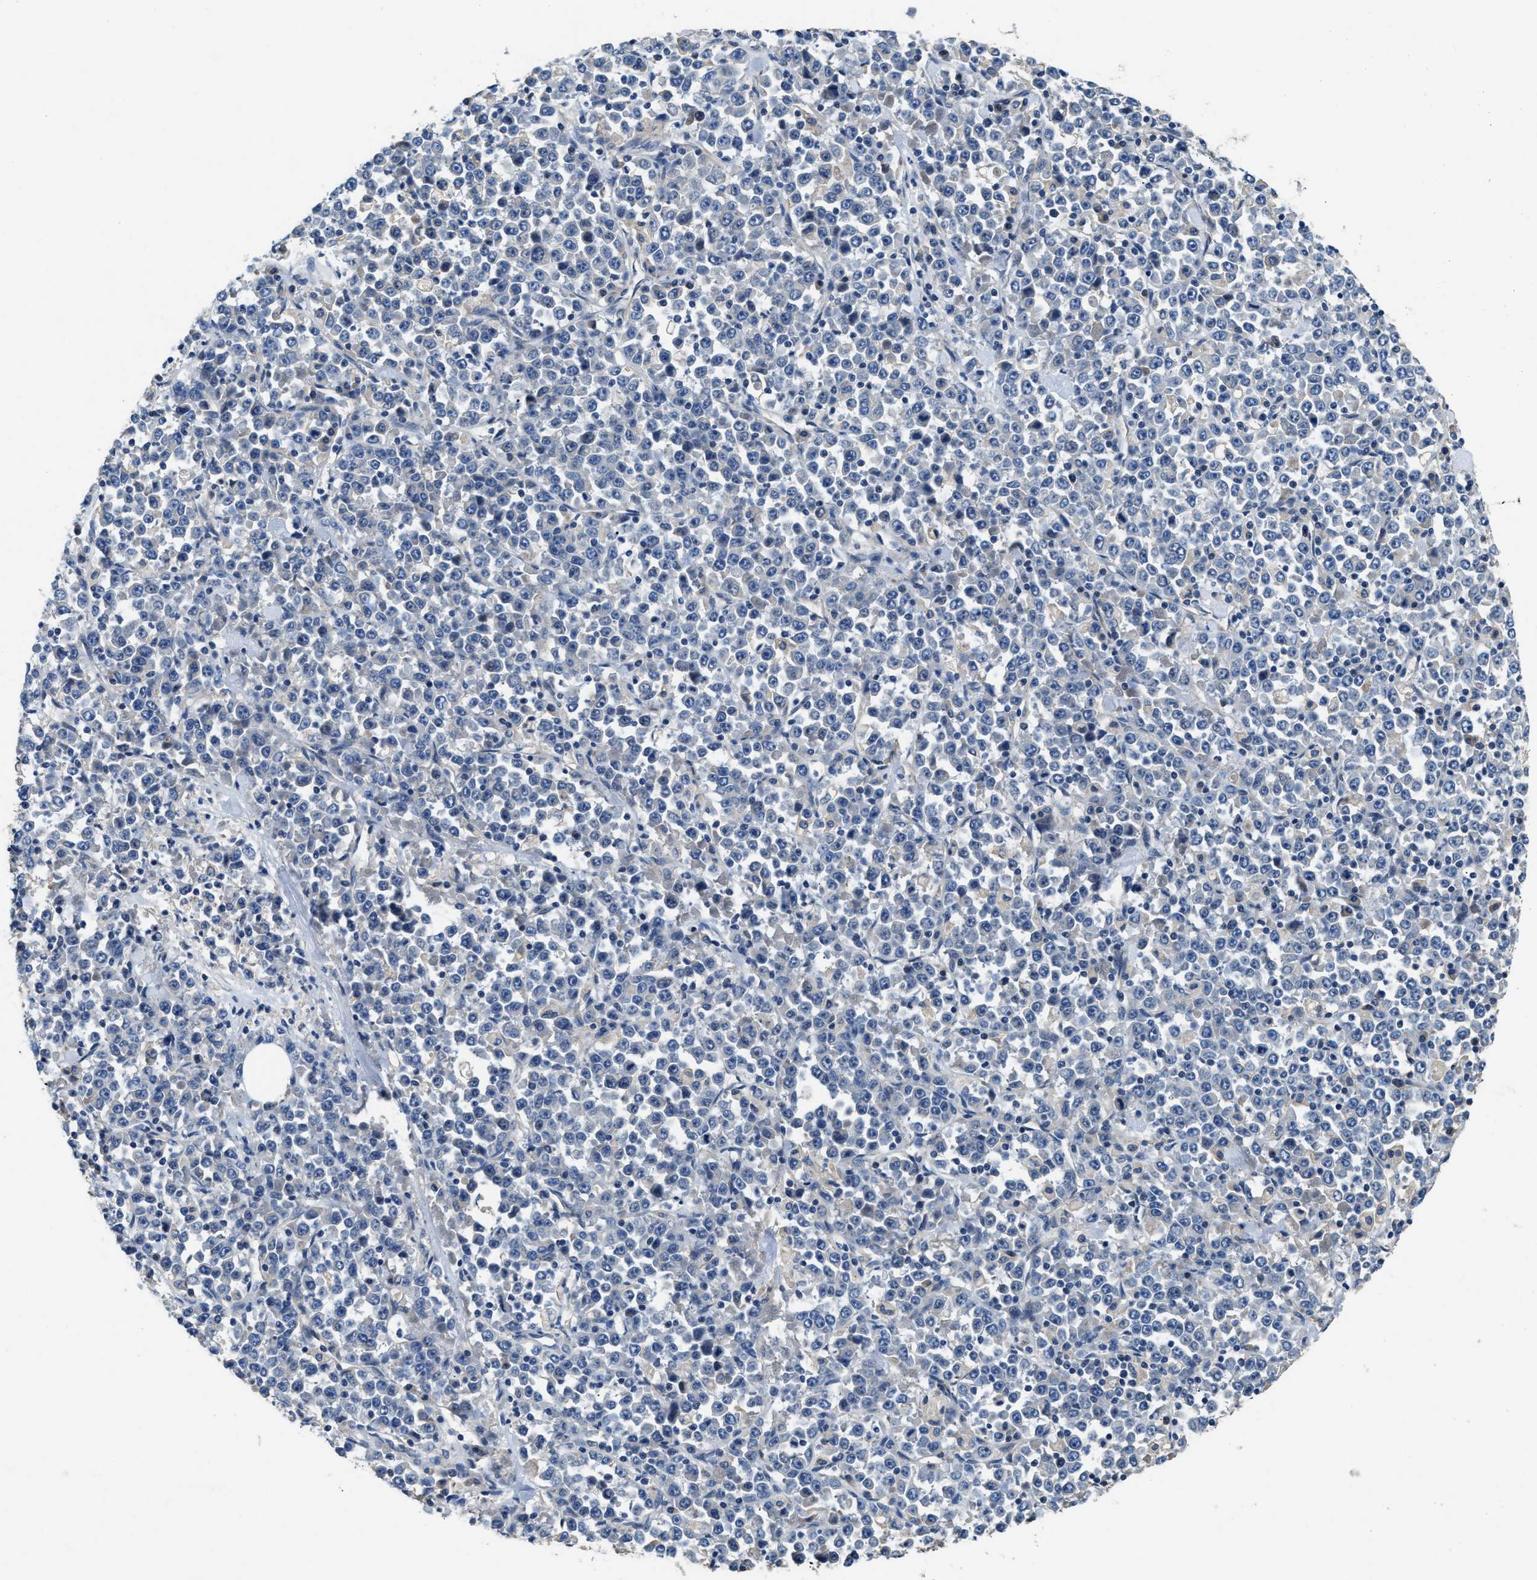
{"staining": {"intensity": "negative", "quantity": "none", "location": "none"}, "tissue": "stomach cancer", "cell_type": "Tumor cells", "image_type": "cancer", "snomed": [{"axis": "morphology", "description": "Normal tissue, NOS"}, {"axis": "morphology", "description": "Adenocarcinoma, NOS"}, {"axis": "topography", "description": "Stomach, upper"}, {"axis": "topography", "description": "Stomach"}], "caption": "Immunohistochemistry image of neoplastic tissue: human adenocarcinoma (stomach) stained with DAB (3,3'-diaminobenzidine) shows no significant protein positivity in tumor cells.", "gene": "IL17RC", "patient": {"sex": "male", "age": 59}}